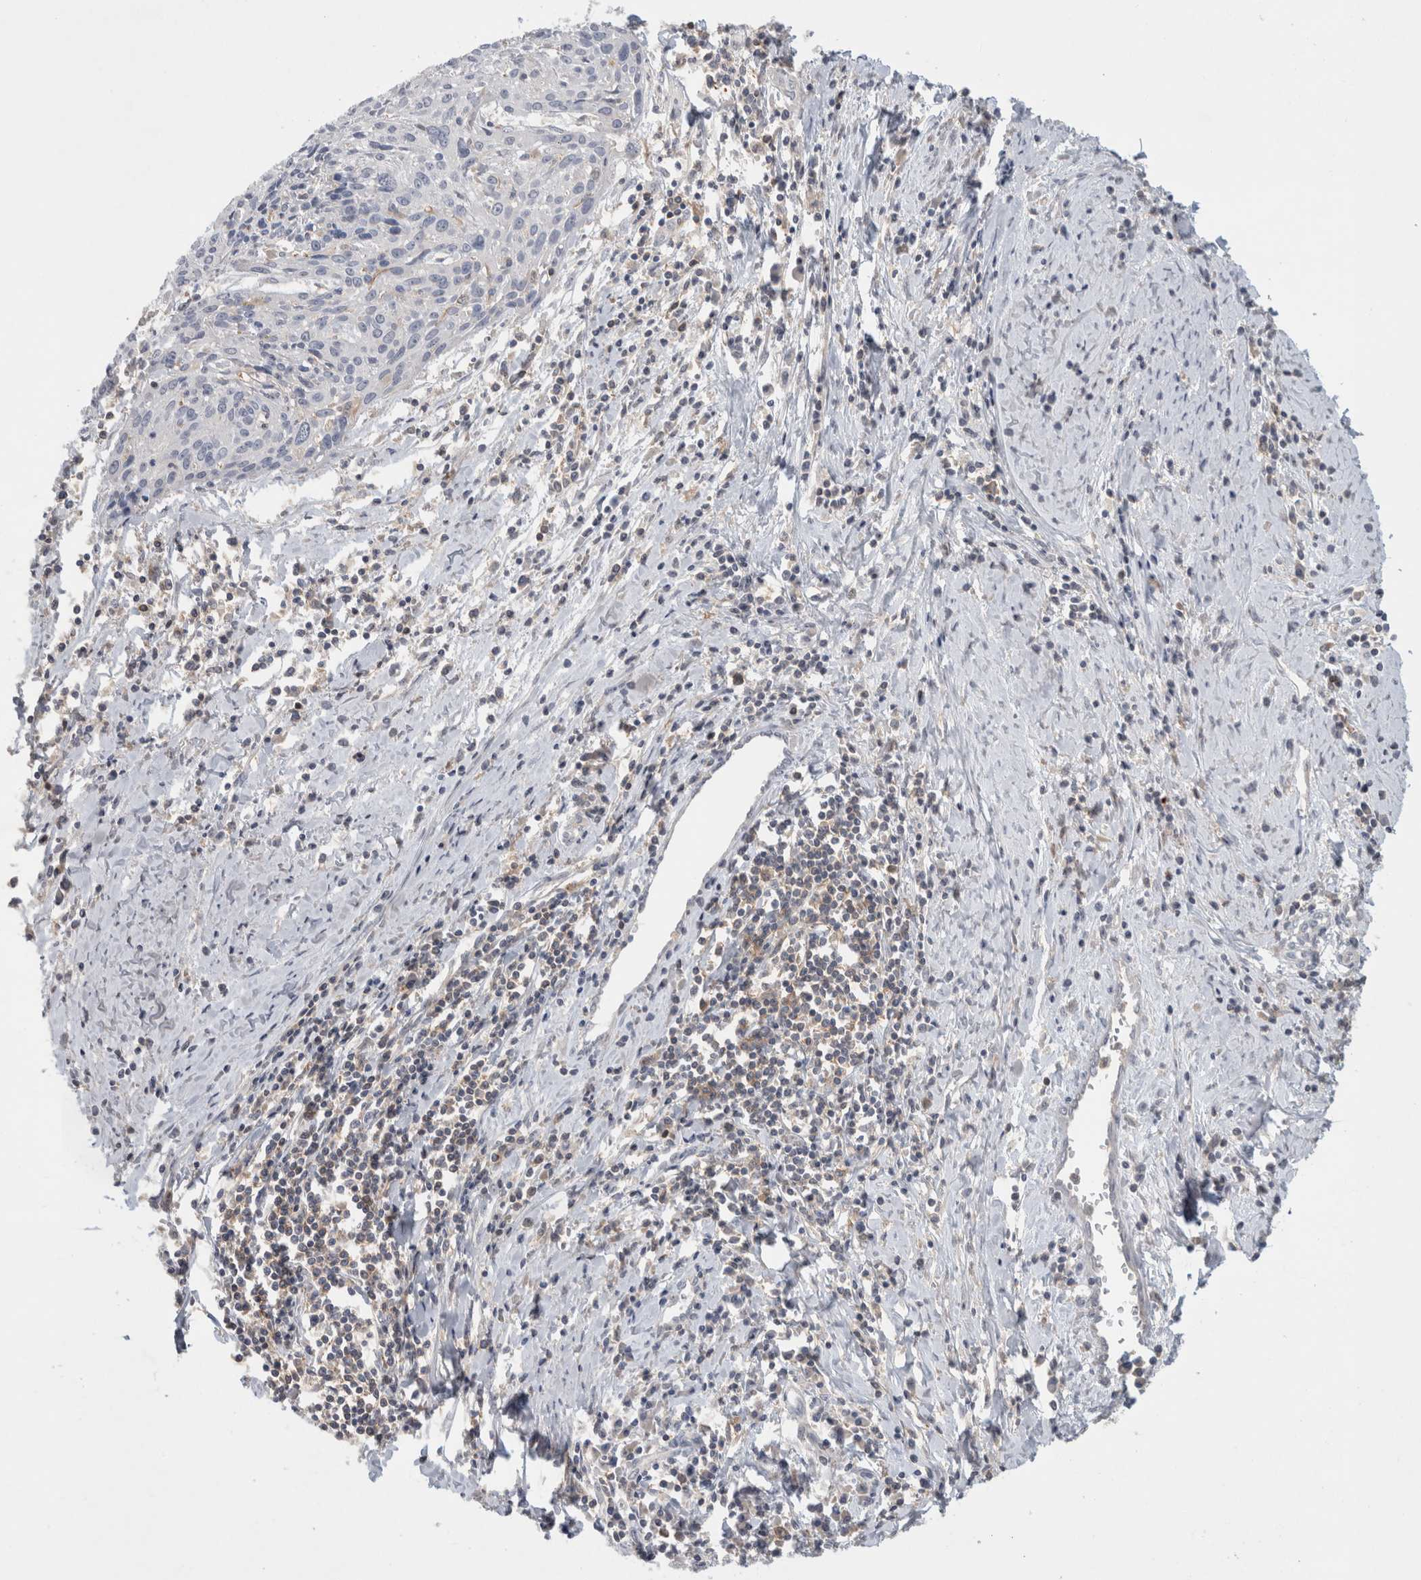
{"staining": {"intensity": "negative", "quantity": "none", "location": "none"}, "tissue": "cervical cancer", "cell_type": "Tumor cells", "image_type": "cancer", "snomed": [{"axis": "morphology", "description": "Squamous cell carcinoma, NOS"}, {"axis": "topography", "description": "Cervix"}], "caption": "Tumor cells show no significant protein positivity in cervical cancer.", "gene": "GFRA2", "patient": {"sex": "female", "age": 51}}